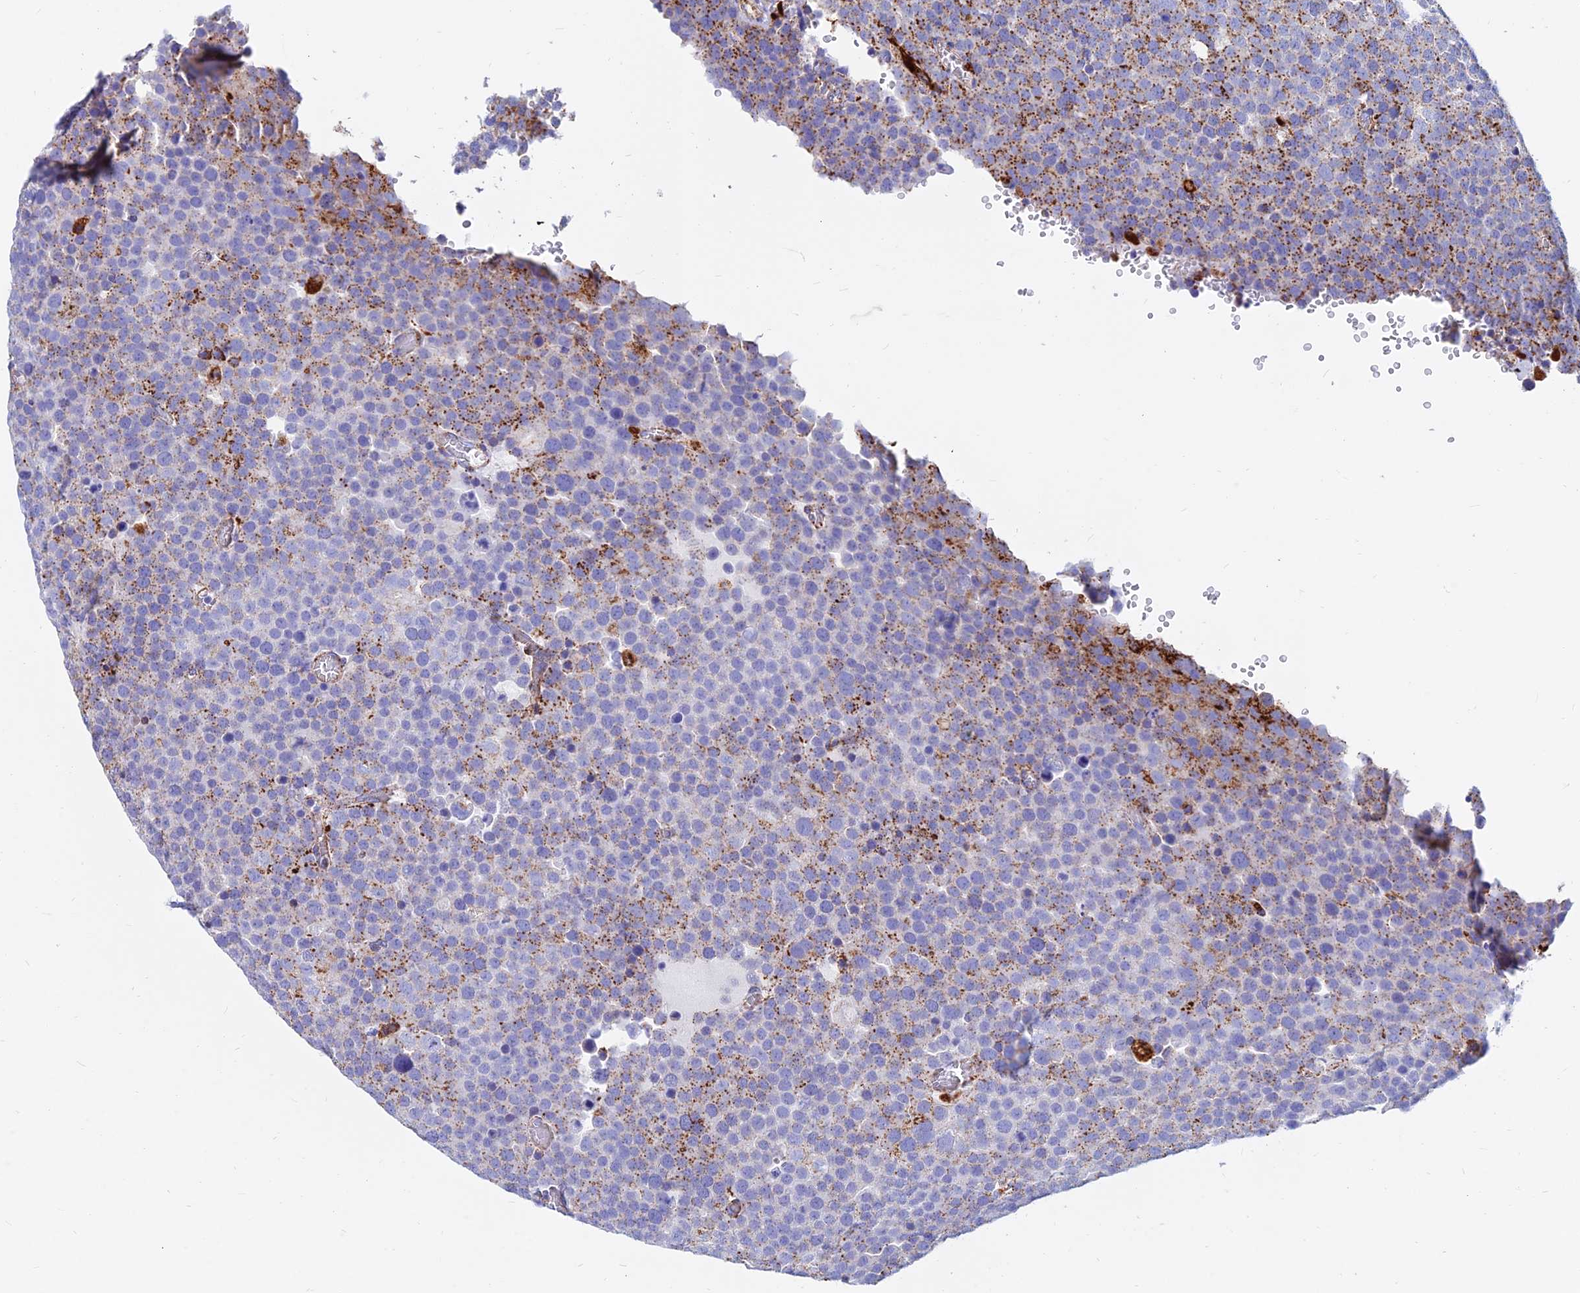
{"staining": {"intensity": "moderate", "quantity": "25%-75%", "location": "cytoplasmic/membranous"}, "tissue": "testis cancer", "cell_type": "Tumor cells", "image_type": "cancer", "snomed": [{"axis": "morphology", "description": "Seminoma, NOS"}, {"axis": "topography", "description": "Testis"}], "caption": "Protein expression analysis of testis cancer (seminoma) demonstrates moderate cytoplasmic/membranous expression in about 25%-75% of tumor cells.", "gene": "SPNS1", "patient": {"sex": "male", "age": 71}}